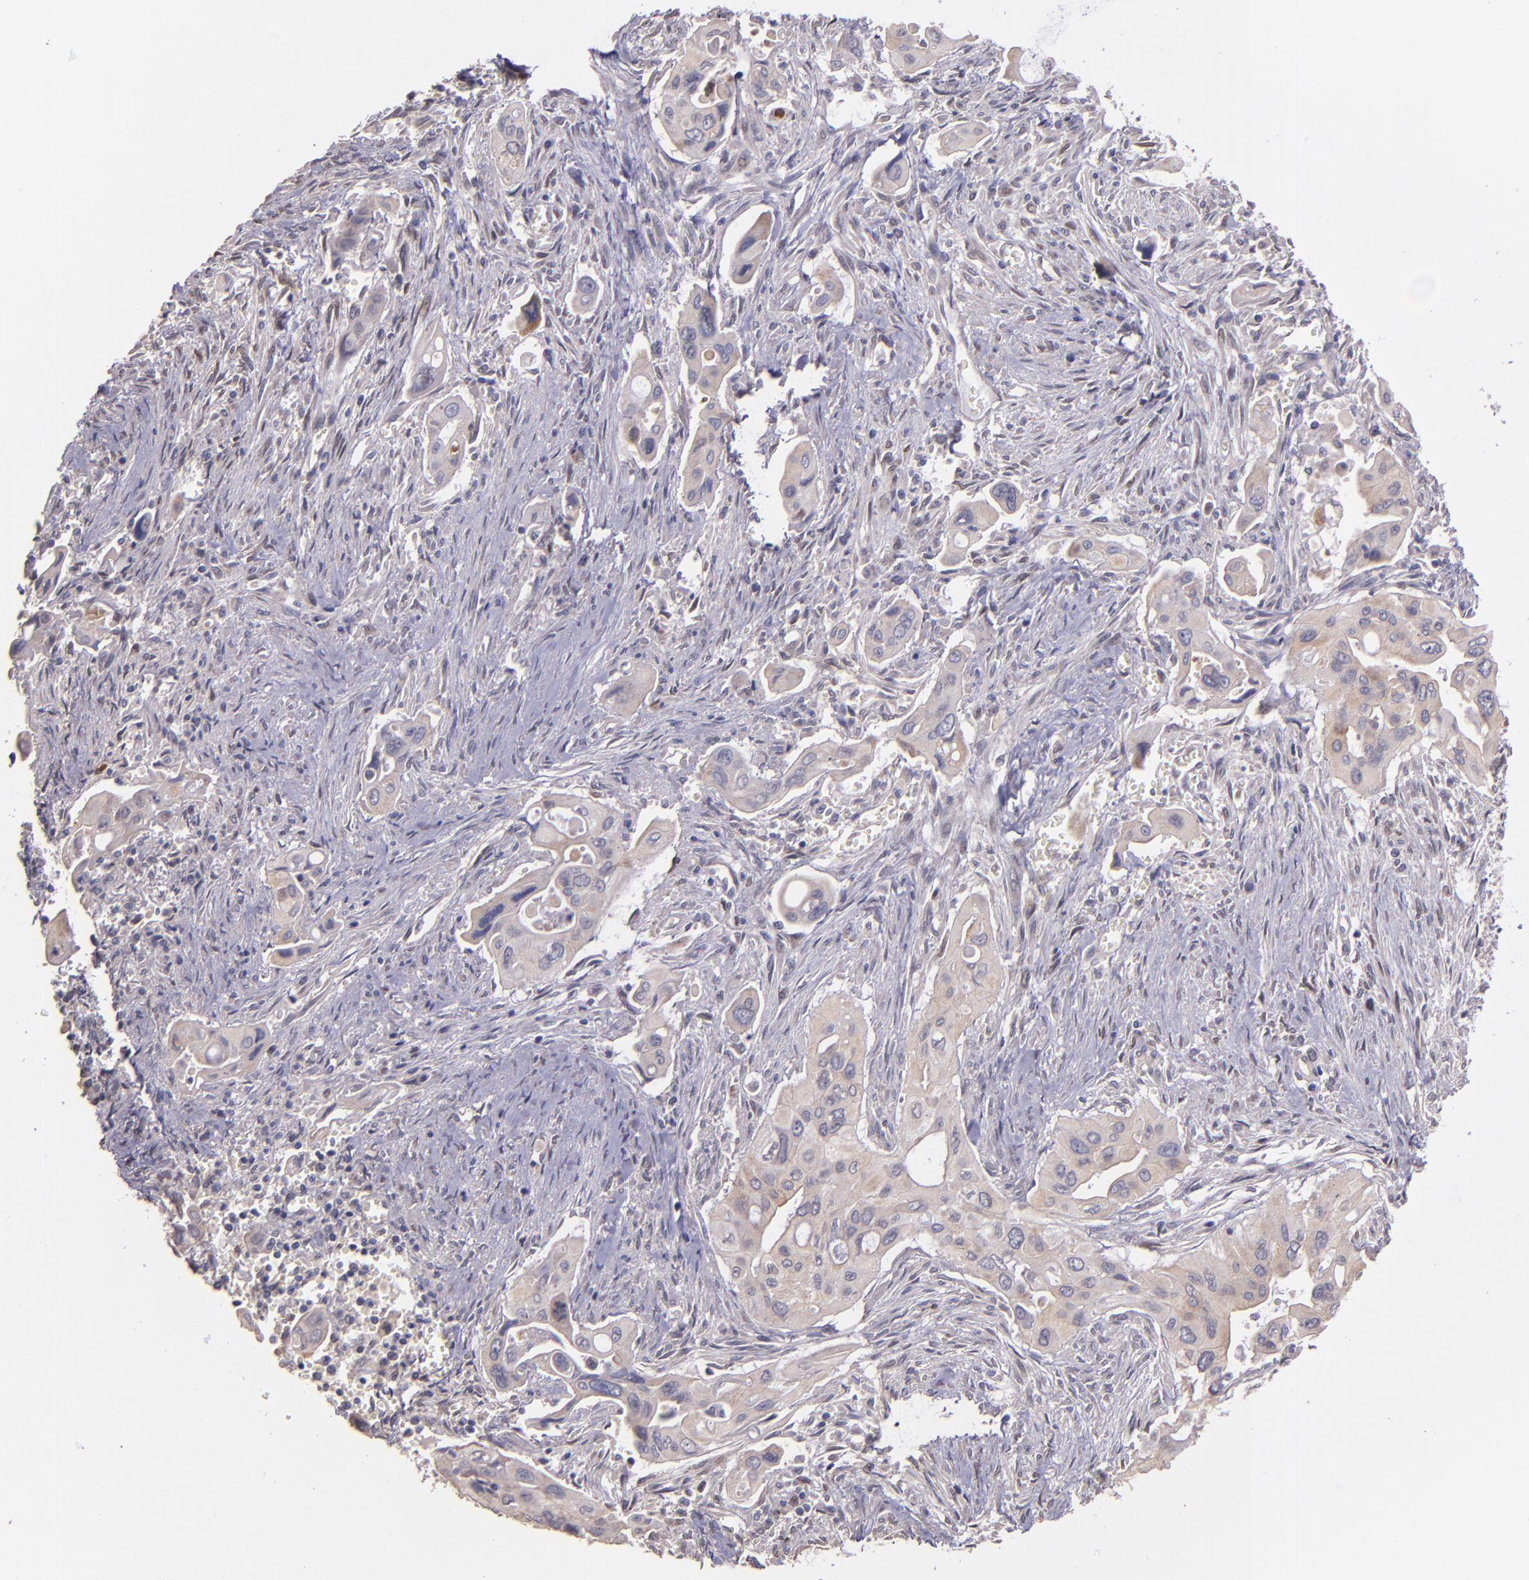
{"staining": {"intensity": "weak", "quantity": "25%-75%", "location": "cytoplasmic/membranous"}, "tissue": "pancreatic cancer", "cell_type": "Tumor cells", "image_type": "cancer", "snomed": [{"axis": "morphology", "description": "Adenocarcinoma, NOS"}, {"axis": "topography", "description": "Pancreas"}], "caption": "This image displays immunohistochemistry staining of pancreatic adenocarcinoma, with low weak cytoplasmic/membranous expression in about 25%-75% of tumor cells.", "gene": "NUP62CL", "patient": {"sex": "male", "age": 77}}